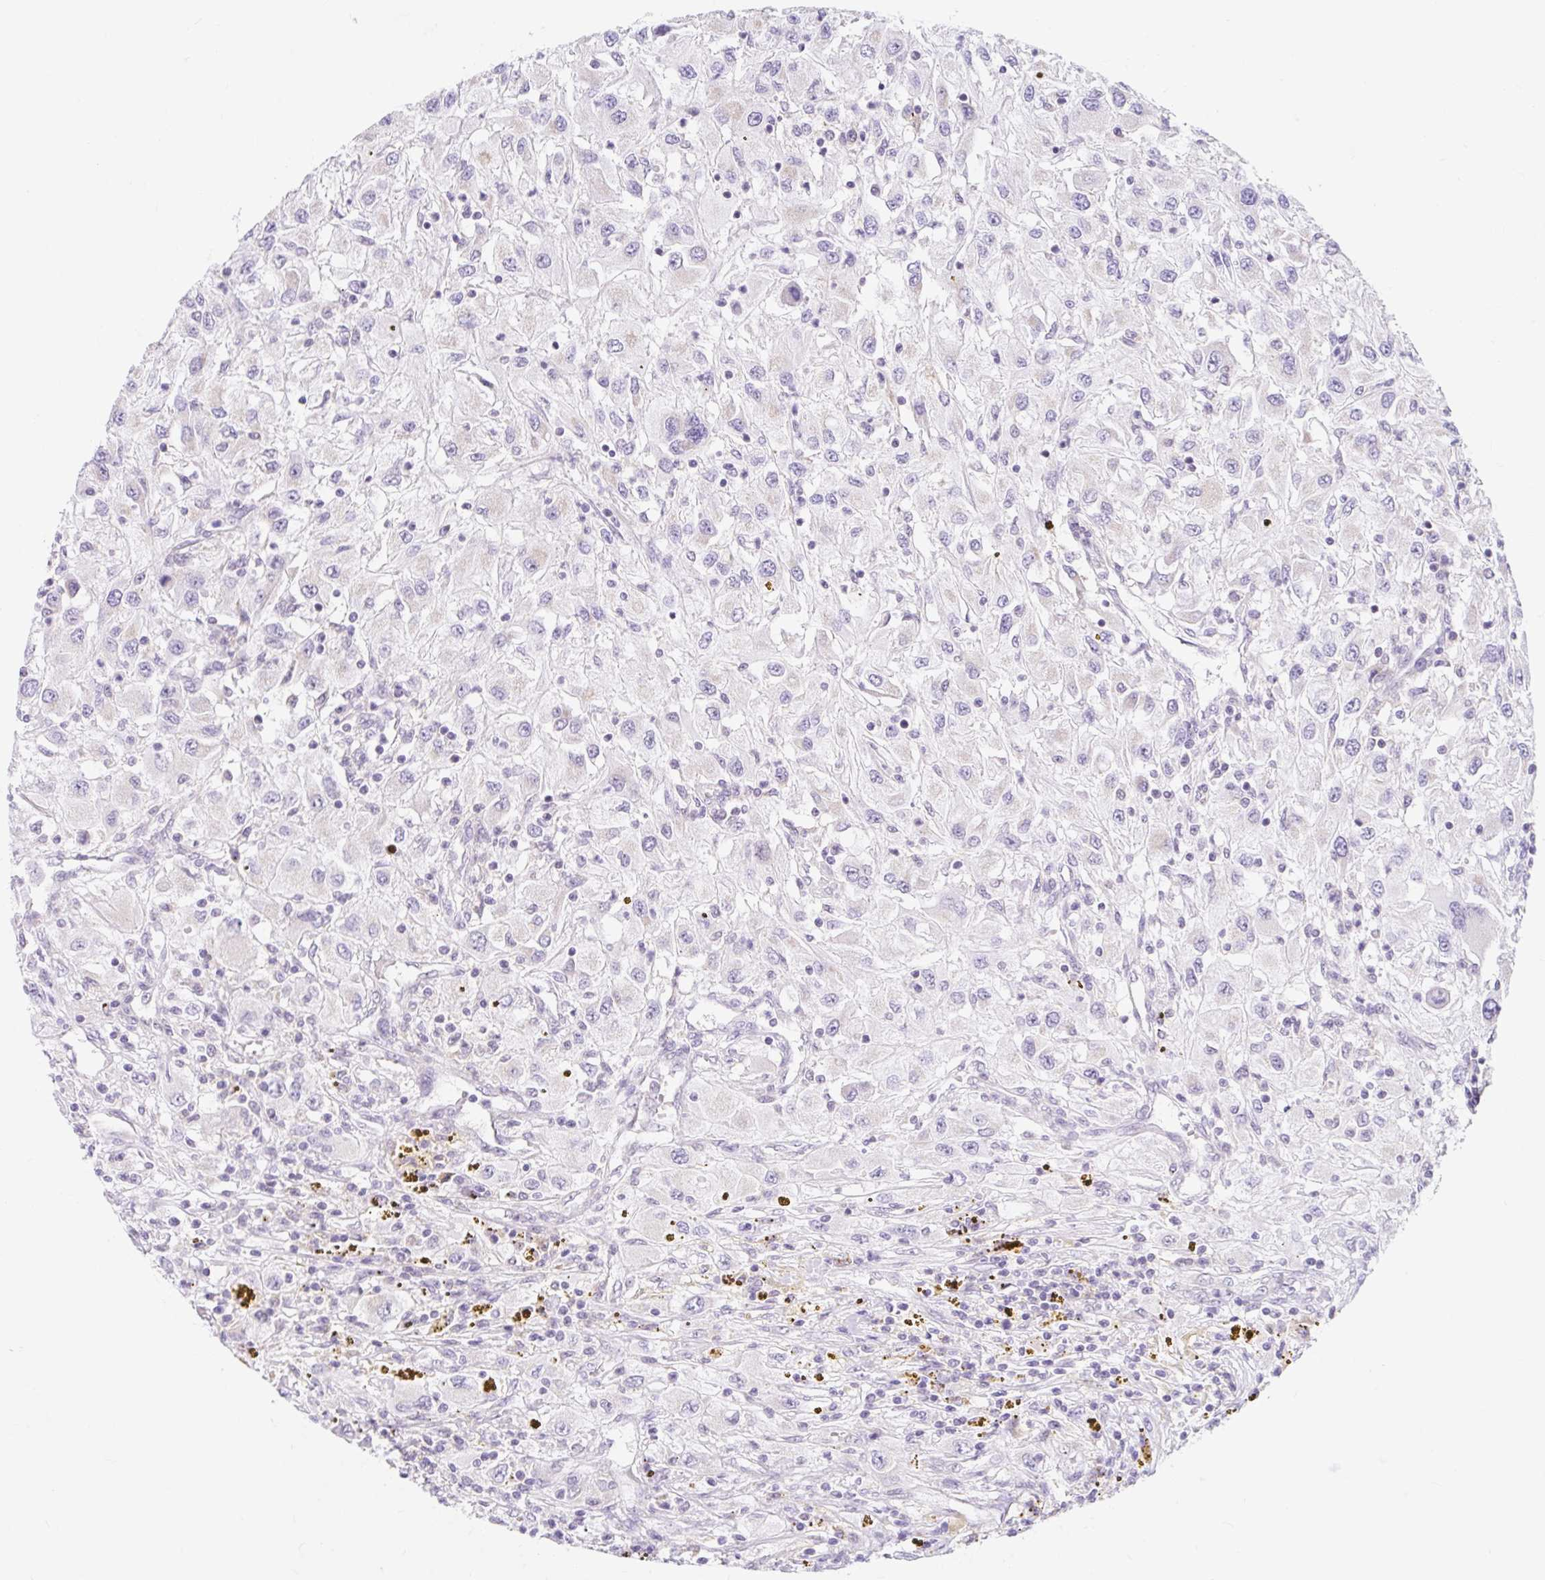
{"staining": {"intensity": "negative", "quantity": "none", "location": "none"}, "tissue": "renal cancer", "cell_type": "Tumor cells", "image_type": "cancer", "snomed": [{"axis": "morphology", "description": "Adenocarcinoma, NOS"}, {"axis": "topography", "description": "Kidney"}], "caption": "Human adenocarcinoma (renal) stained for a protein using IHC displays no staining in tumor cells.", "gene": "ITPK1", "patient": {"sex": "female", "age": 67}}